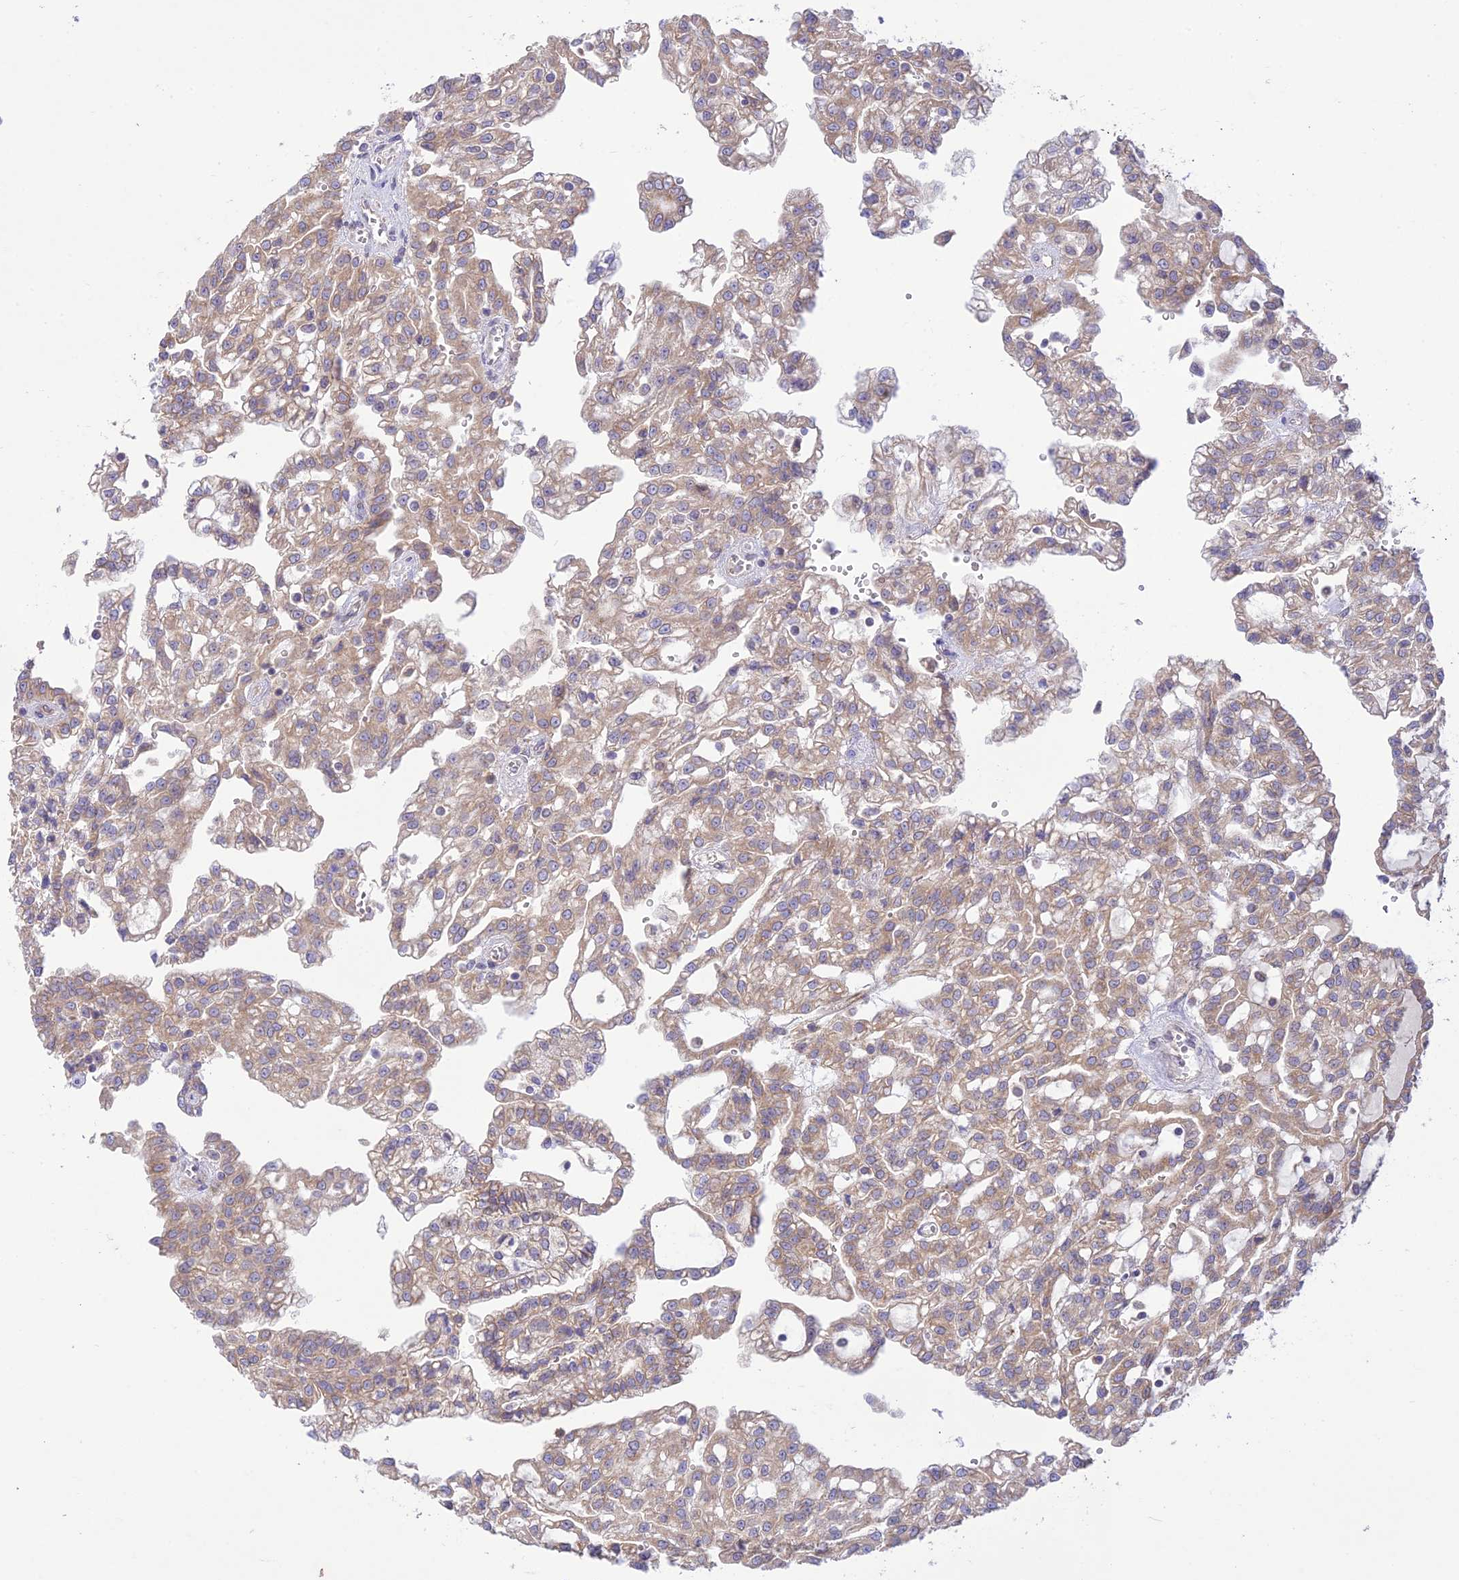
{"staining": {"intensity": "moderate", "quantity": ">75%", "location": "cytoplasmic/membranous"}, "tissue": "renal cancer", "cell_type": "Tumor cells", "image_type": "cancer", "snomed": [{"axis": "morphology", "description": "Adenocarcinoma, NOS"}, {"axis": "topography", "description": "Kidney"}], "caption": "The histopathology image shows immunohistochemical staining of renal adenocarcinoma. There is moderate cytoplasmic/membranous staining is appreciated in about >75% of tumor cells. (DAB IHC with brightfield microscopy, high magnification).", "gene": "TMEM259", "patient": {"sex": "male", "age": 63}}